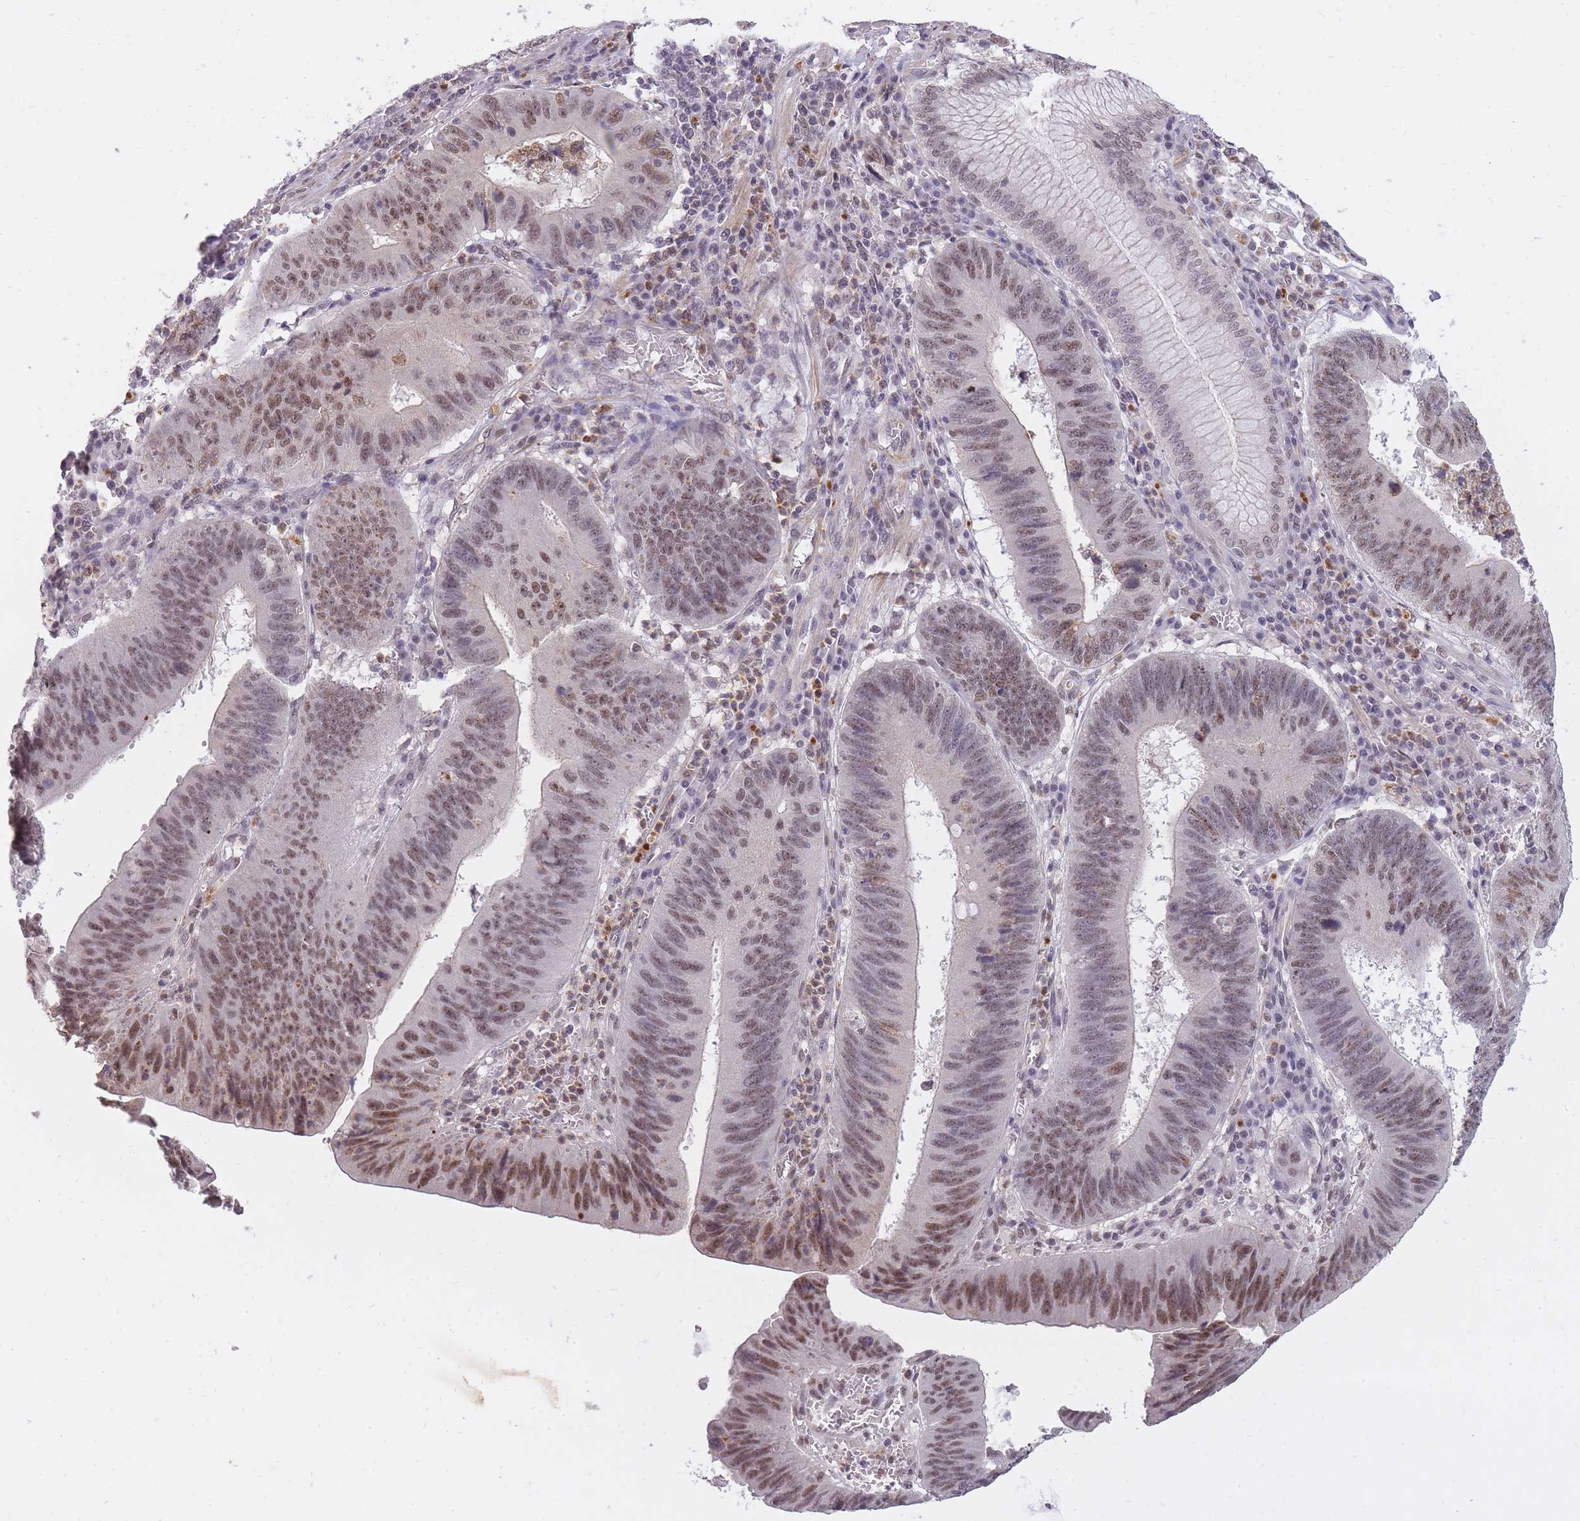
{"staining": {"intensity": "moderate", "quantity": ">75%", "location": "nuclear"}, "tissue": "stomach cancer", "cell_type": "Tumor cells", "image_type": "cancer", "snomed": [{"axis": "morphology", "description": "Adenocarcinoma, NOS"}, {"axis": "topography", "description": "Stomach"}], "caption": "DAB (3,3'-diaminobenzidine) immunohistochemical staining of stomach adenocarcinoma displays moderate nuclear protein expression in about >75% of tumor cells.", "gene": "TIGD1", "patient": {"sex": "male", "age": 59}}